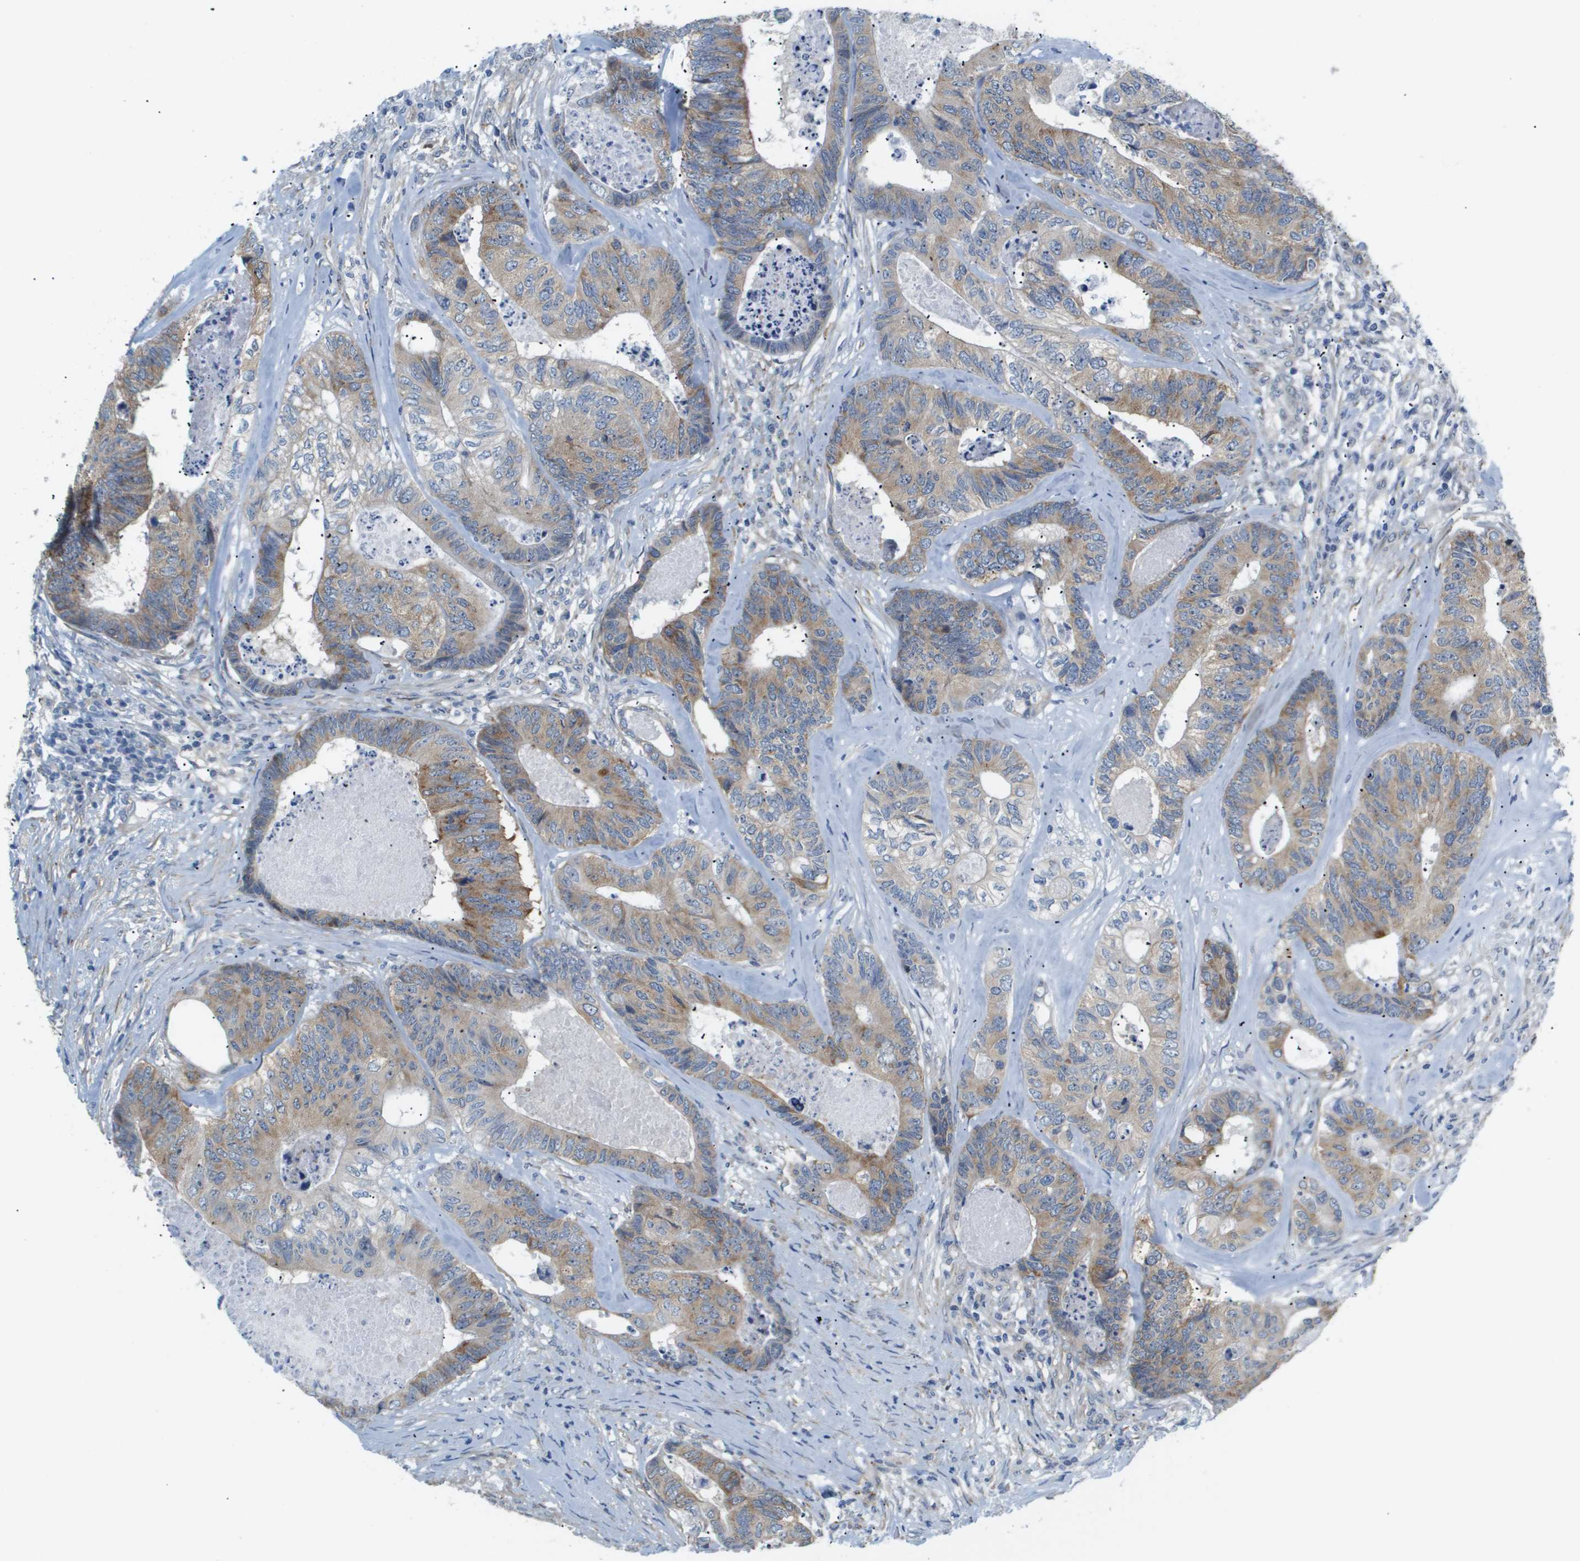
{"staining": {"intensity": "moderate", "quantity": "25%-75%", "location": "cytoplasmic/membranous"}, "tissue": "colorectal cancer", "cell_type": "Tumor cells", "image_type": "cancer", "snomed": [{"axis": "morphology", "description": "Adenocarcinoma, NOS"}, {"axis": "topography", "description": "Colon"}], "caption": "This is a photomicrograph of immunohistochemistry staining of colorectal cancer, which shows moderate expression in the cytoplasmic/membranous of tumor cells.", "gene": "OTUD5", "patient": {"sex": "female", "age": 67}}